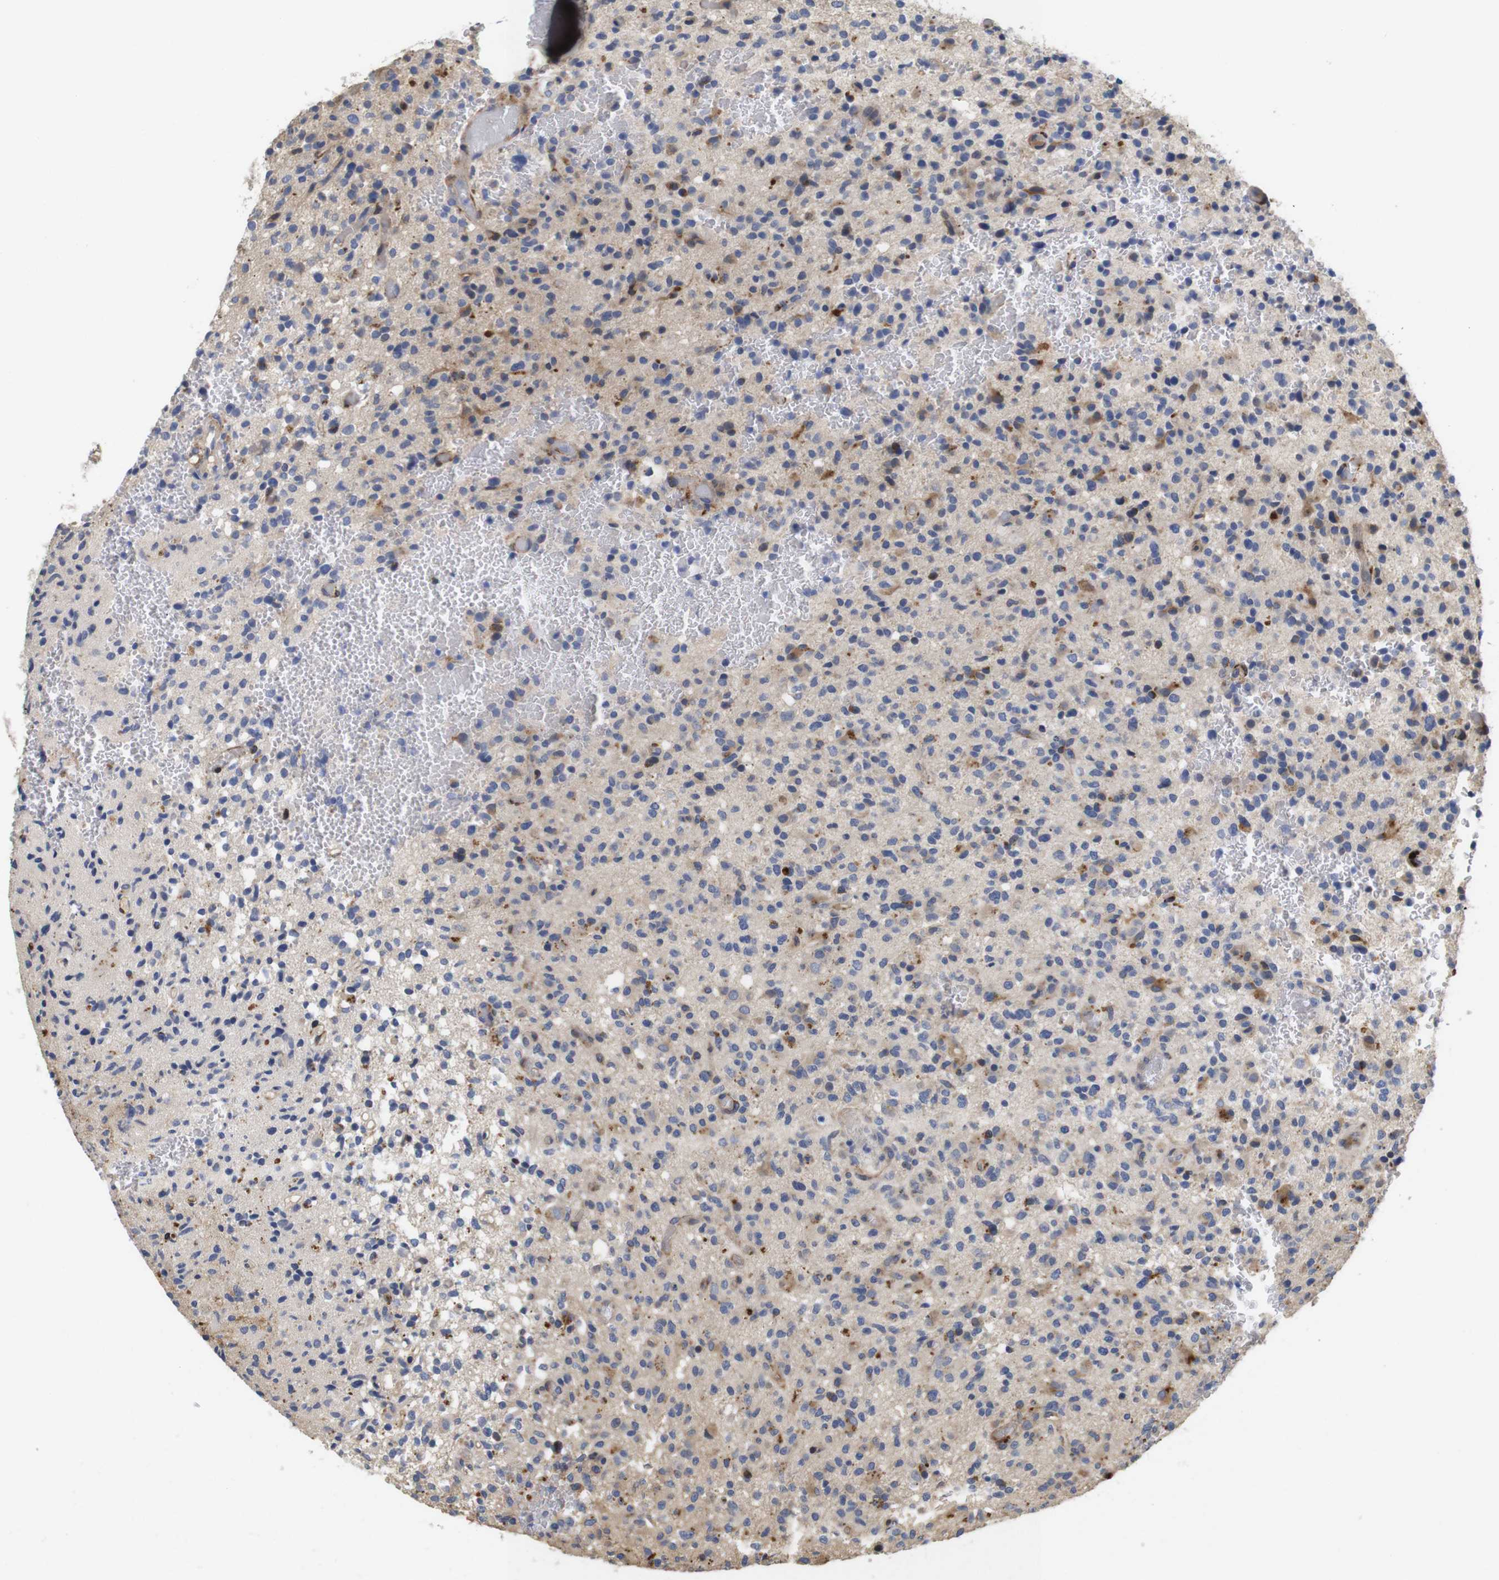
{"staining": {"intensity": "moderate", "quantity": "<25%", "location": "cytoplasmic/membranous"}, "tissue": "glioma", "cell_type": "Tumor cells", "image_type": "cancer", "snomed": [{"axis": "morphology", "description": "Glioma, malignant, High grade"}, {"axis": "topography", "description": "Brain"}], "caption": "Tumor cells demonstrate low levels of moderate cytoplasmic/membranous positivity in approximately <25% of cells in malignant glioma (high-grade).", "gene": "SPRY3", "patient": {"sex": "male", "age": 71}}